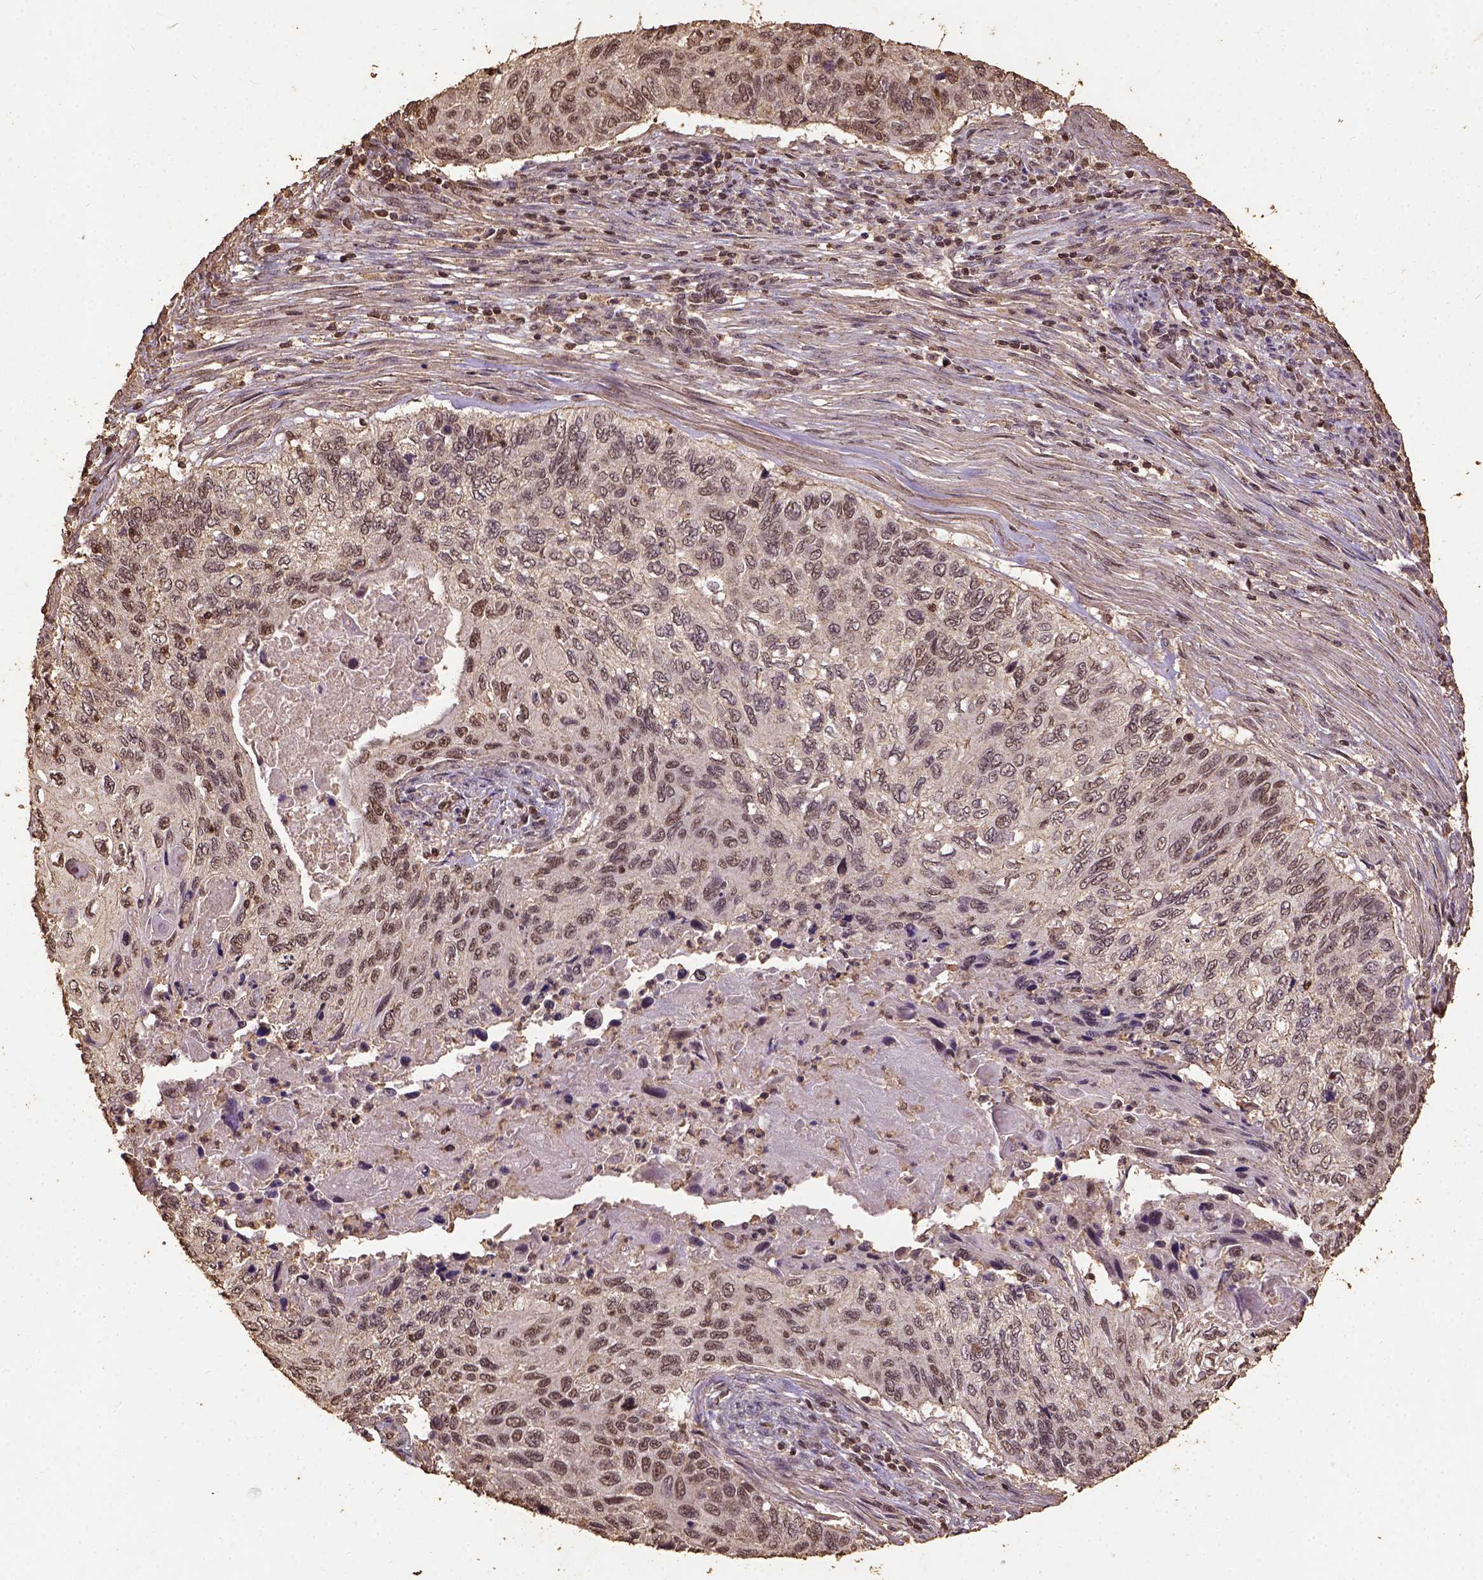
{"staining": {"intensity": "moderate", "quantity": "25%-75%", "location": "nuclear"}, "tissue": "cervical cancer", "cell_type": "Tumor cells", "image_type": "cancer", "snomed": [{"axis": "morphology", "description": "Squamous cell carcinoma, NOS"}, {"axis": "topography", "description": "Cervix"}], "caption": "Immunohistochemistry (IHC) of human cervical squamous cell carcinoma displays medium levels of moderate nuclear positivity in approximately 25%-75% of tumor cells.", "gene": "NACC1", "patient": {"sex": "female", "age": 70}}